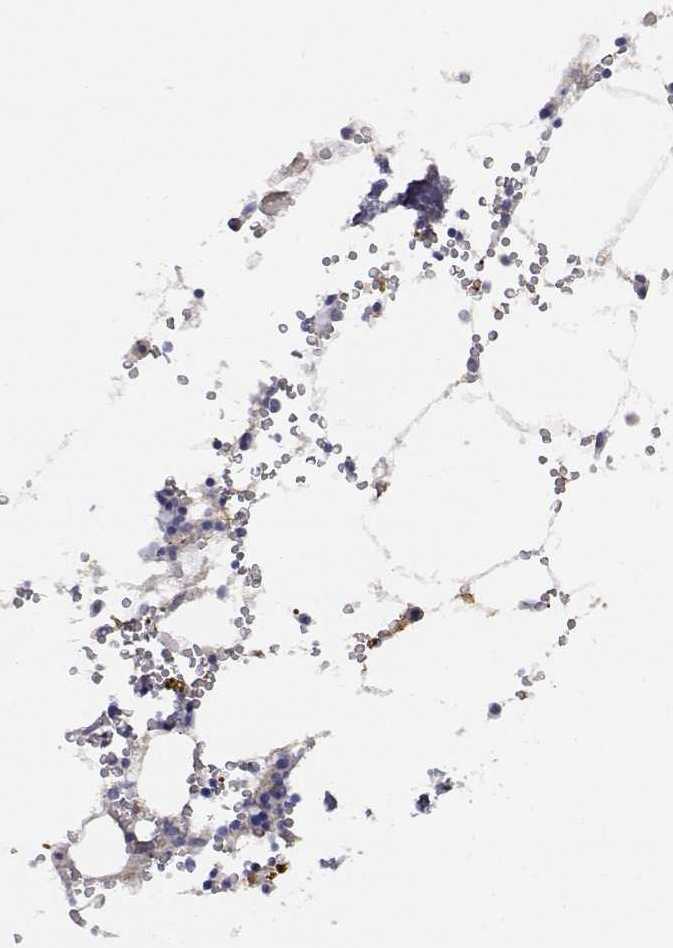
{"staining": {"intensity": "negative", "quantity": "none", "location": "none"}, "tissue": "bone marrow", "cell_type": "Hematopoietic cells", "image_type": "normal", "snomed": [{"axis": "morphology", "description": "Normal tissue, NOS"}, {"axis": "topography", "description": "Bone marrow"}], "caption": "High magnification brightfield microscopy of unremarkable bone marrow stained with DAB (brown) and counterstained with hematoxylin (blue): hematopoietic cells show no significant staining.", "gene": "ADA", "patient": {"sex": "male", "age": 54}}